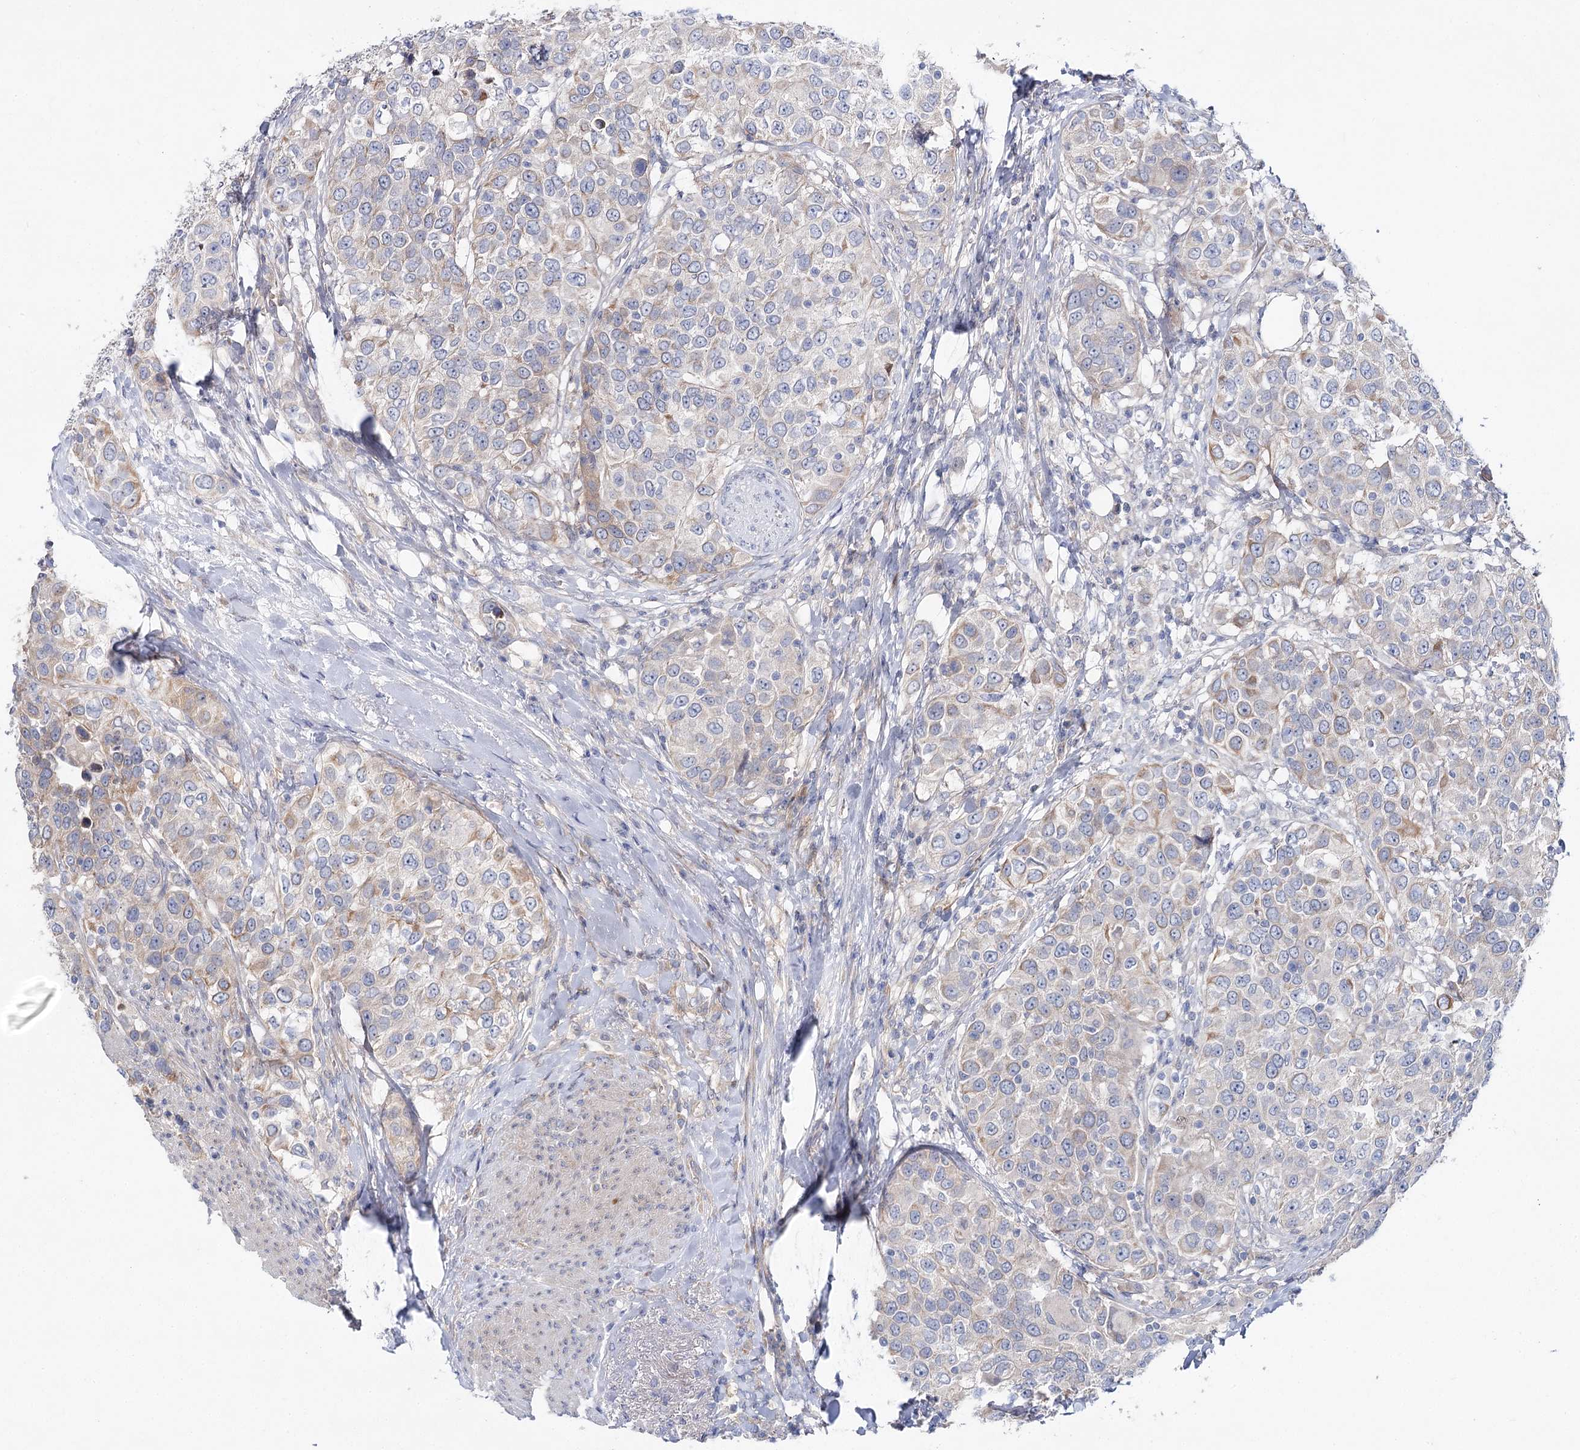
{"staining": {"intensity": "weak", "quantity": "<25%", "location": "cytoplasmic/membranous"}, "tissue": "urothelial cancer", "cell_type": "Tumor cells", "image_type": "cancer", "snomed": [{"axis": "morphology", "description": "Urothelial carcinoma, High grade"}, {"axis": "topography", "description": "Urinary bladder"}], "caption": "A histopathology image of human urothelial carcinoma (high-grade) is negative for staining in tumor cells. (Brightfield microscopy of DAB (3,3'-diaminobenzidine) immunohistochemistry at high magnification).", "gene": "LRRC14B", "patient": {"sex": "female", "age": 80}}